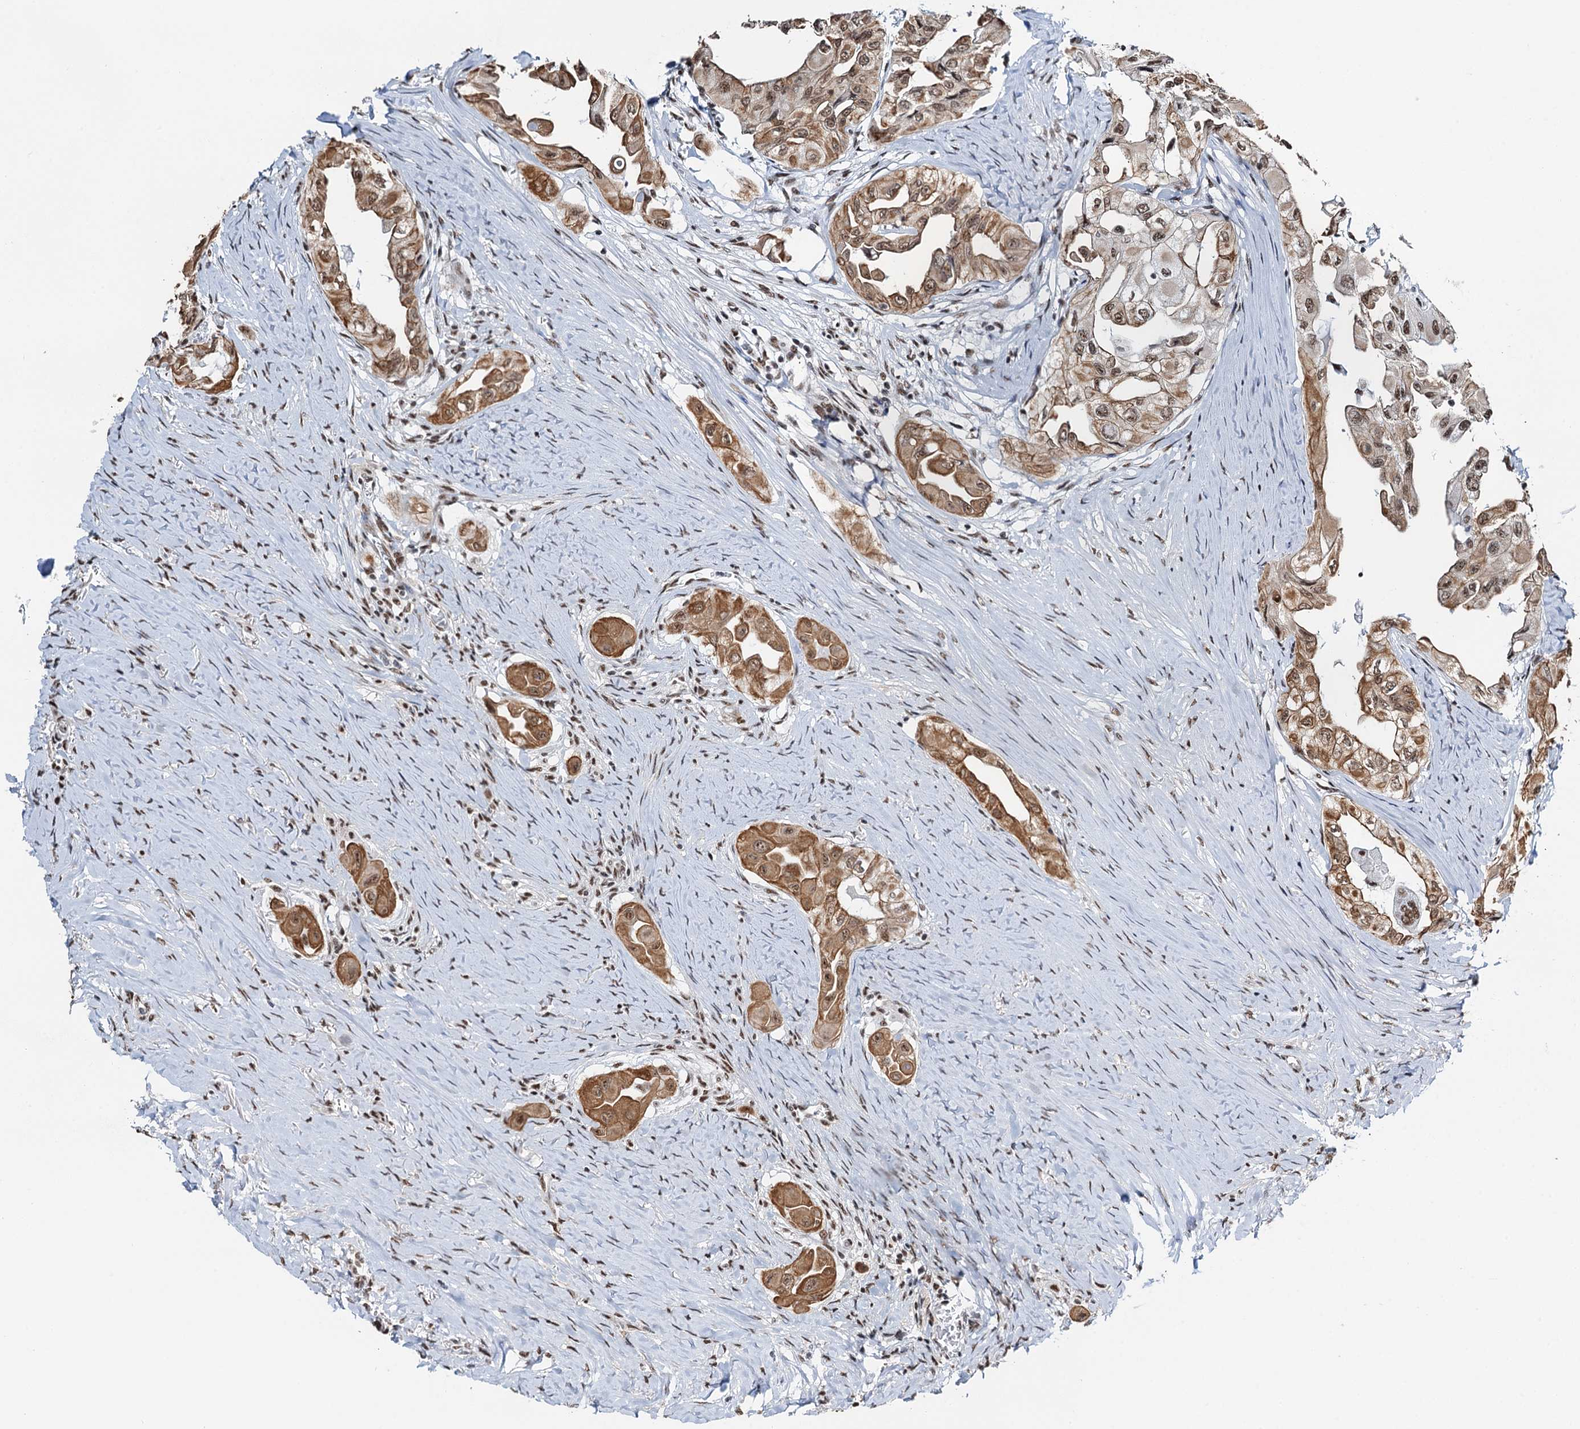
{"staining": {"intensity": "moderate", "quantity": ">75%", "location": "cytoplasmic/membranous,nuclear"}, "tissue": "thyroid cancer", "cell_type": "Tumor cells", "image_type": "cancer", "snomed": [{"axis": "morphology", "description": "Papillary adenocarcinoma, NOS"}, {"axis": "topography", "description": "Thyroid gland"}], "caption": "This is a photomicrograph of immunohistochemistry (IHC) staining of thyroid papillary adenocarcinoma, which shows moderate expression in the cytoplasmic/membranous and nuclear of tumor cells.", "gene": "ZNF609", "patient": {"sex": "female", "age": 59}}